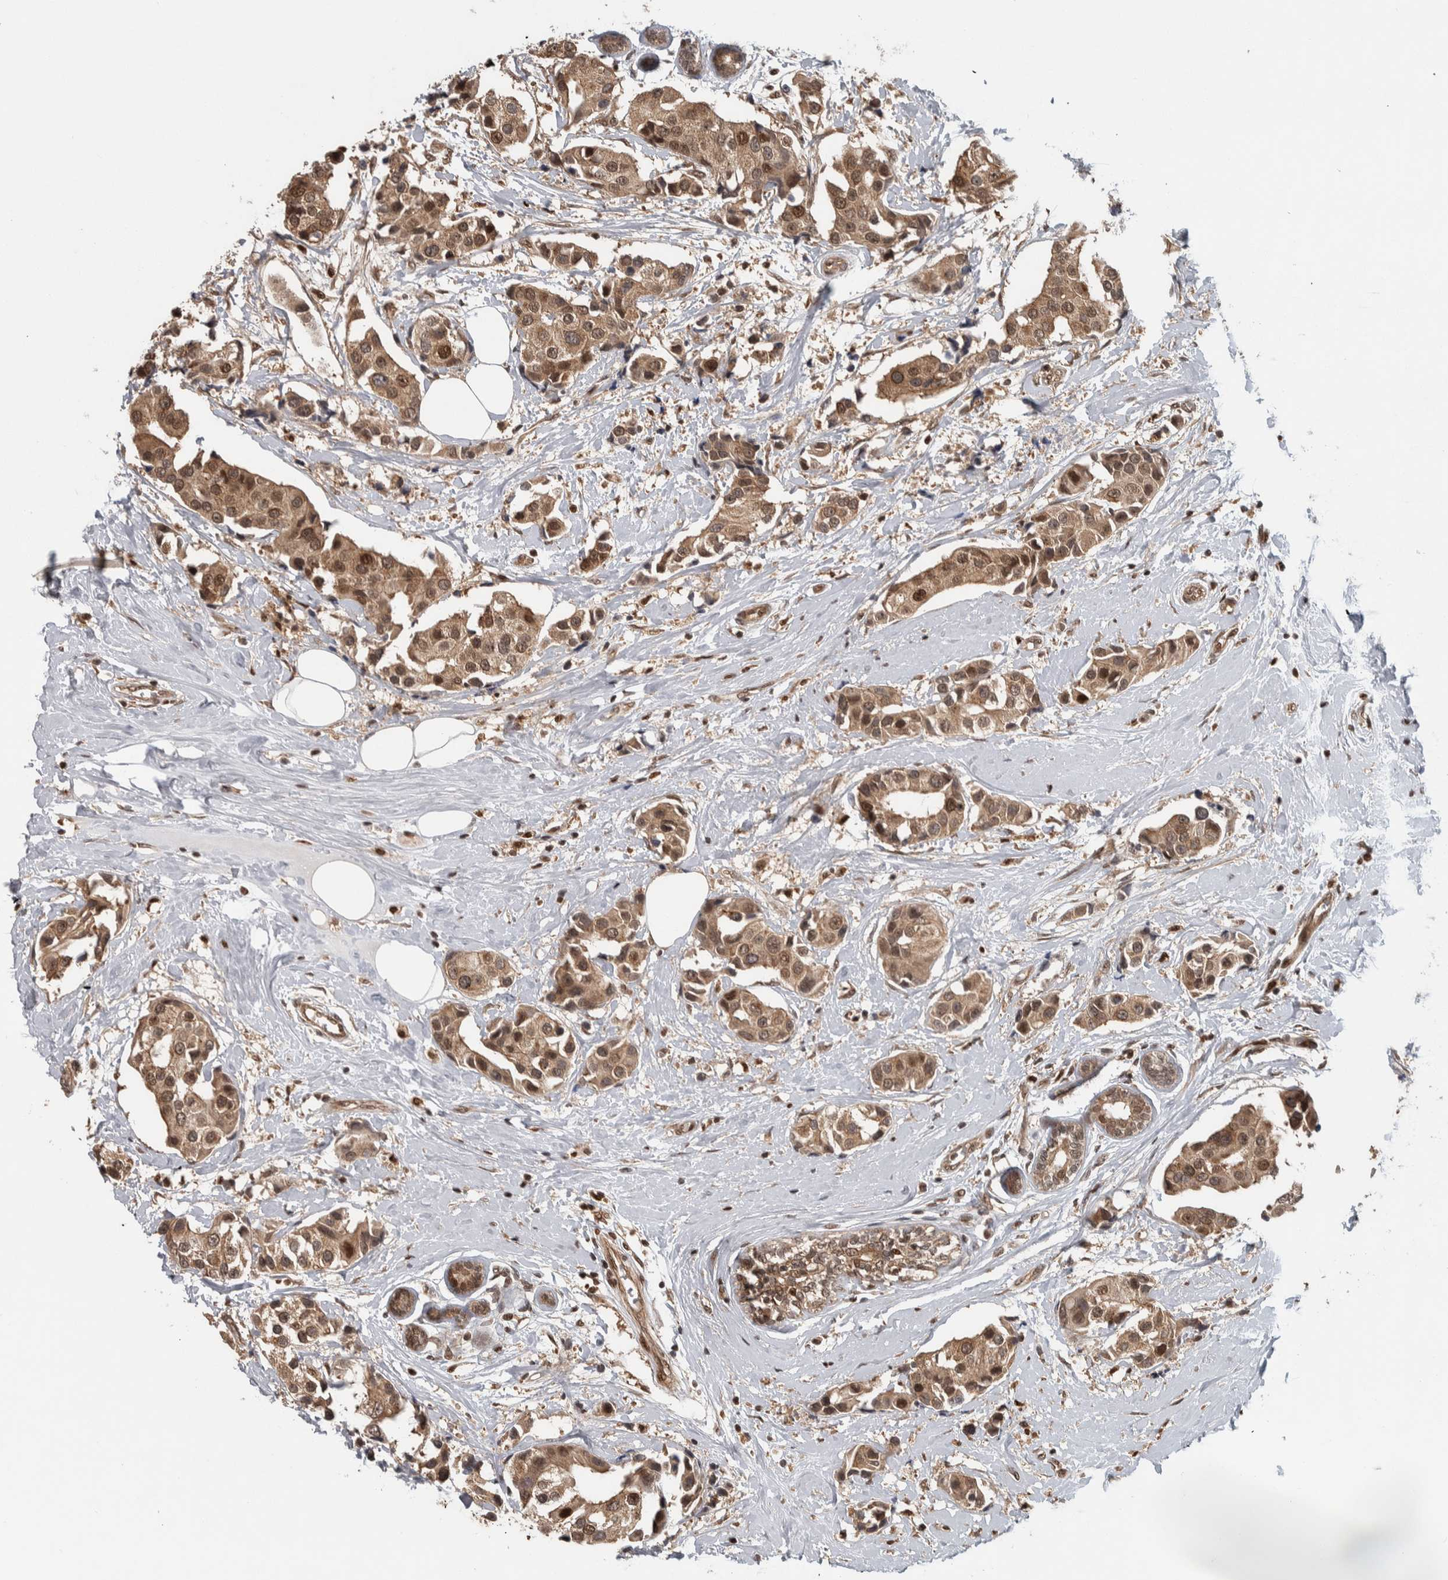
{"staining": {"intensity": "moderate", "quantity": ">75%", "location": "cytoplasmic/membranous,nuclear"}, "tissue": "breast cancer", "cell_type": "Tumor cells", "image_type": "cancer", "snomed": [{"axis": "morphology", "description": "Normal tissue, NOS"}, {"axis": "morphology", "description": "Duct carcinoma"}, {"axis": "topography", "description": "Breast"}], "caption": "Immunohistochemistry of breast cancer (infiltrating ductal carcinoma) displays medium levels of moderate cytoplasmic/membranous and nuclear positivity in approximately >75% of tumor cells.", "gene": "RPS6KA4", "patient": {"sex": "female", "age": 39}}